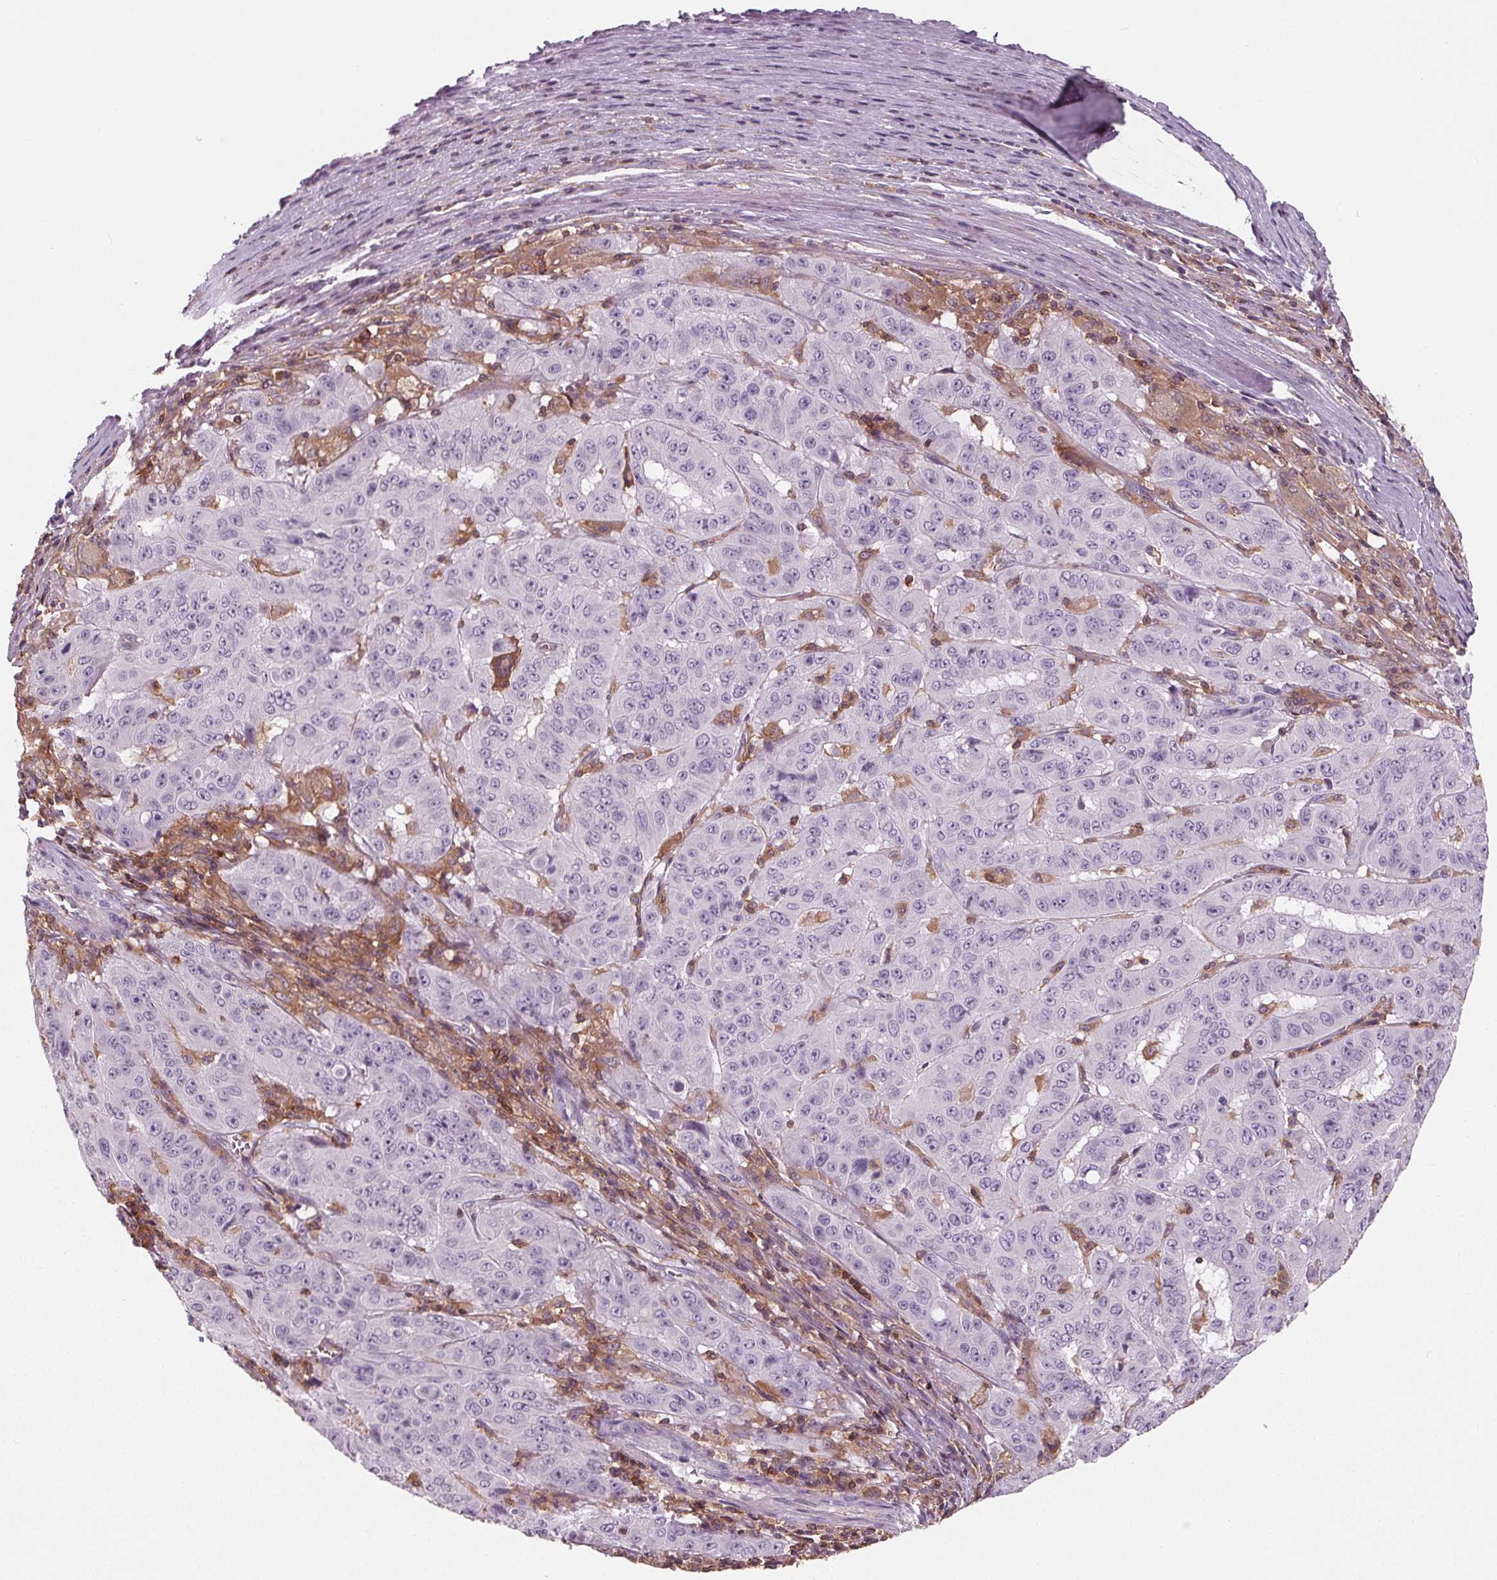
{"staining": {"intensity": "negative", "quantity": "none", "location": "none"}, "tissue": "pancreatic cancer", "cell_type": "Tumor cells", "image_type": "cancer", "snomed": [{"axis": "morphology", "description": "Adenocarcinoma, NOS"}, {"axis": "topography", "description": "Pancreas"}], "caption": "High power microscopy histopathology image of an immunohistochemistry (IHC) image of adenocarcinoma (pancreatic), revealing no significant staining in tumor cells.", "gene": "ARHGAP25", "patient": {"sex": "male", "age": 63}}